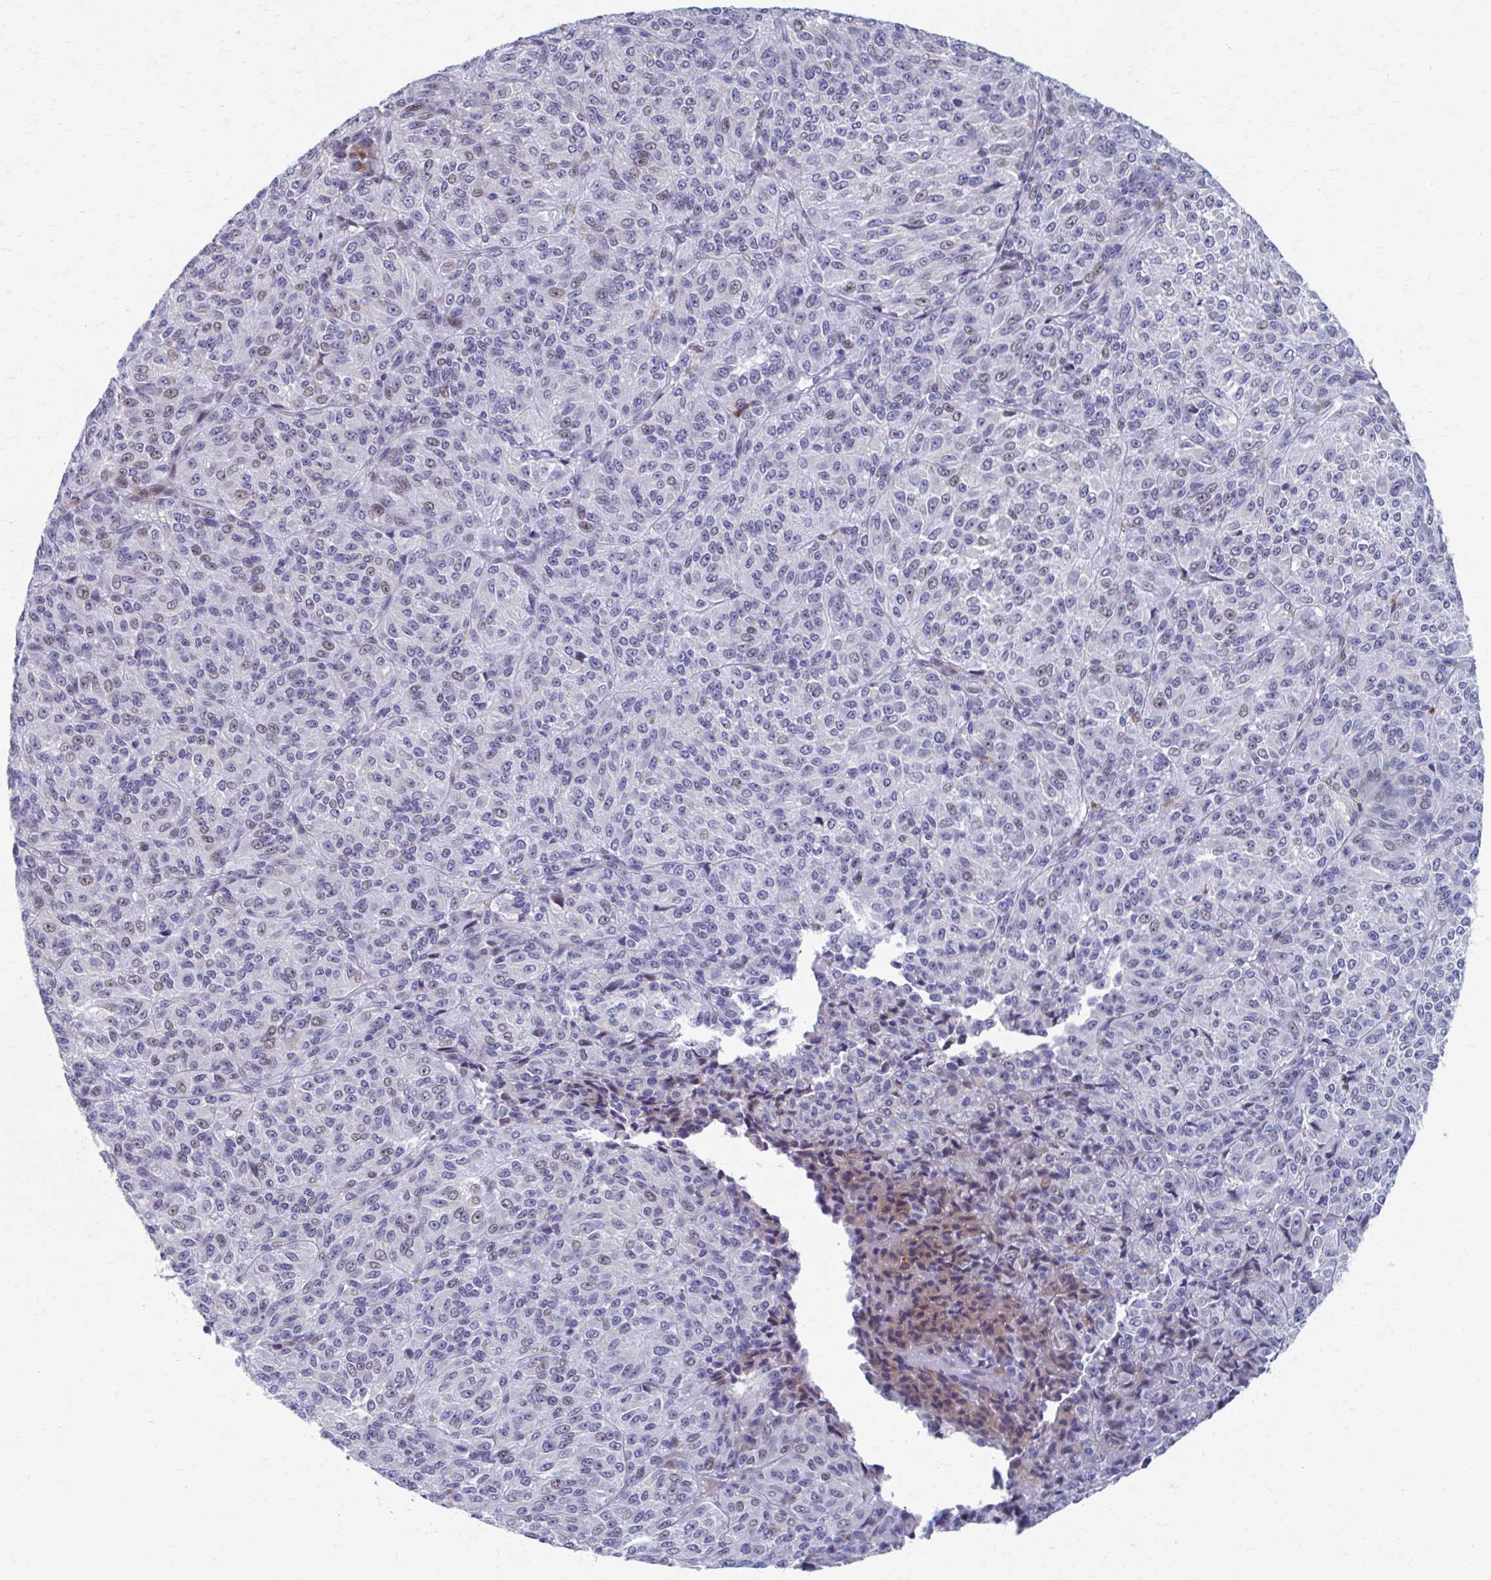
{"staining": {"intensity": "weak", "quantity": "<25%", "location": "nuclear"}, "tissue": "melanoma", "cell_type": "Tumor cells", "image_type": "cancer", "snomed": [{"axis": "morphology", "description": "Malignant melanoma, Metastatic site"}, {"axis": "topography", "description": "Brain"}], "caption": "IHC of human malignant melanoma (metastatic site) reveals no positivity in tumor cells.", "gene": "ABHD16B", "patient": {"sex": "female", "age": 56}}